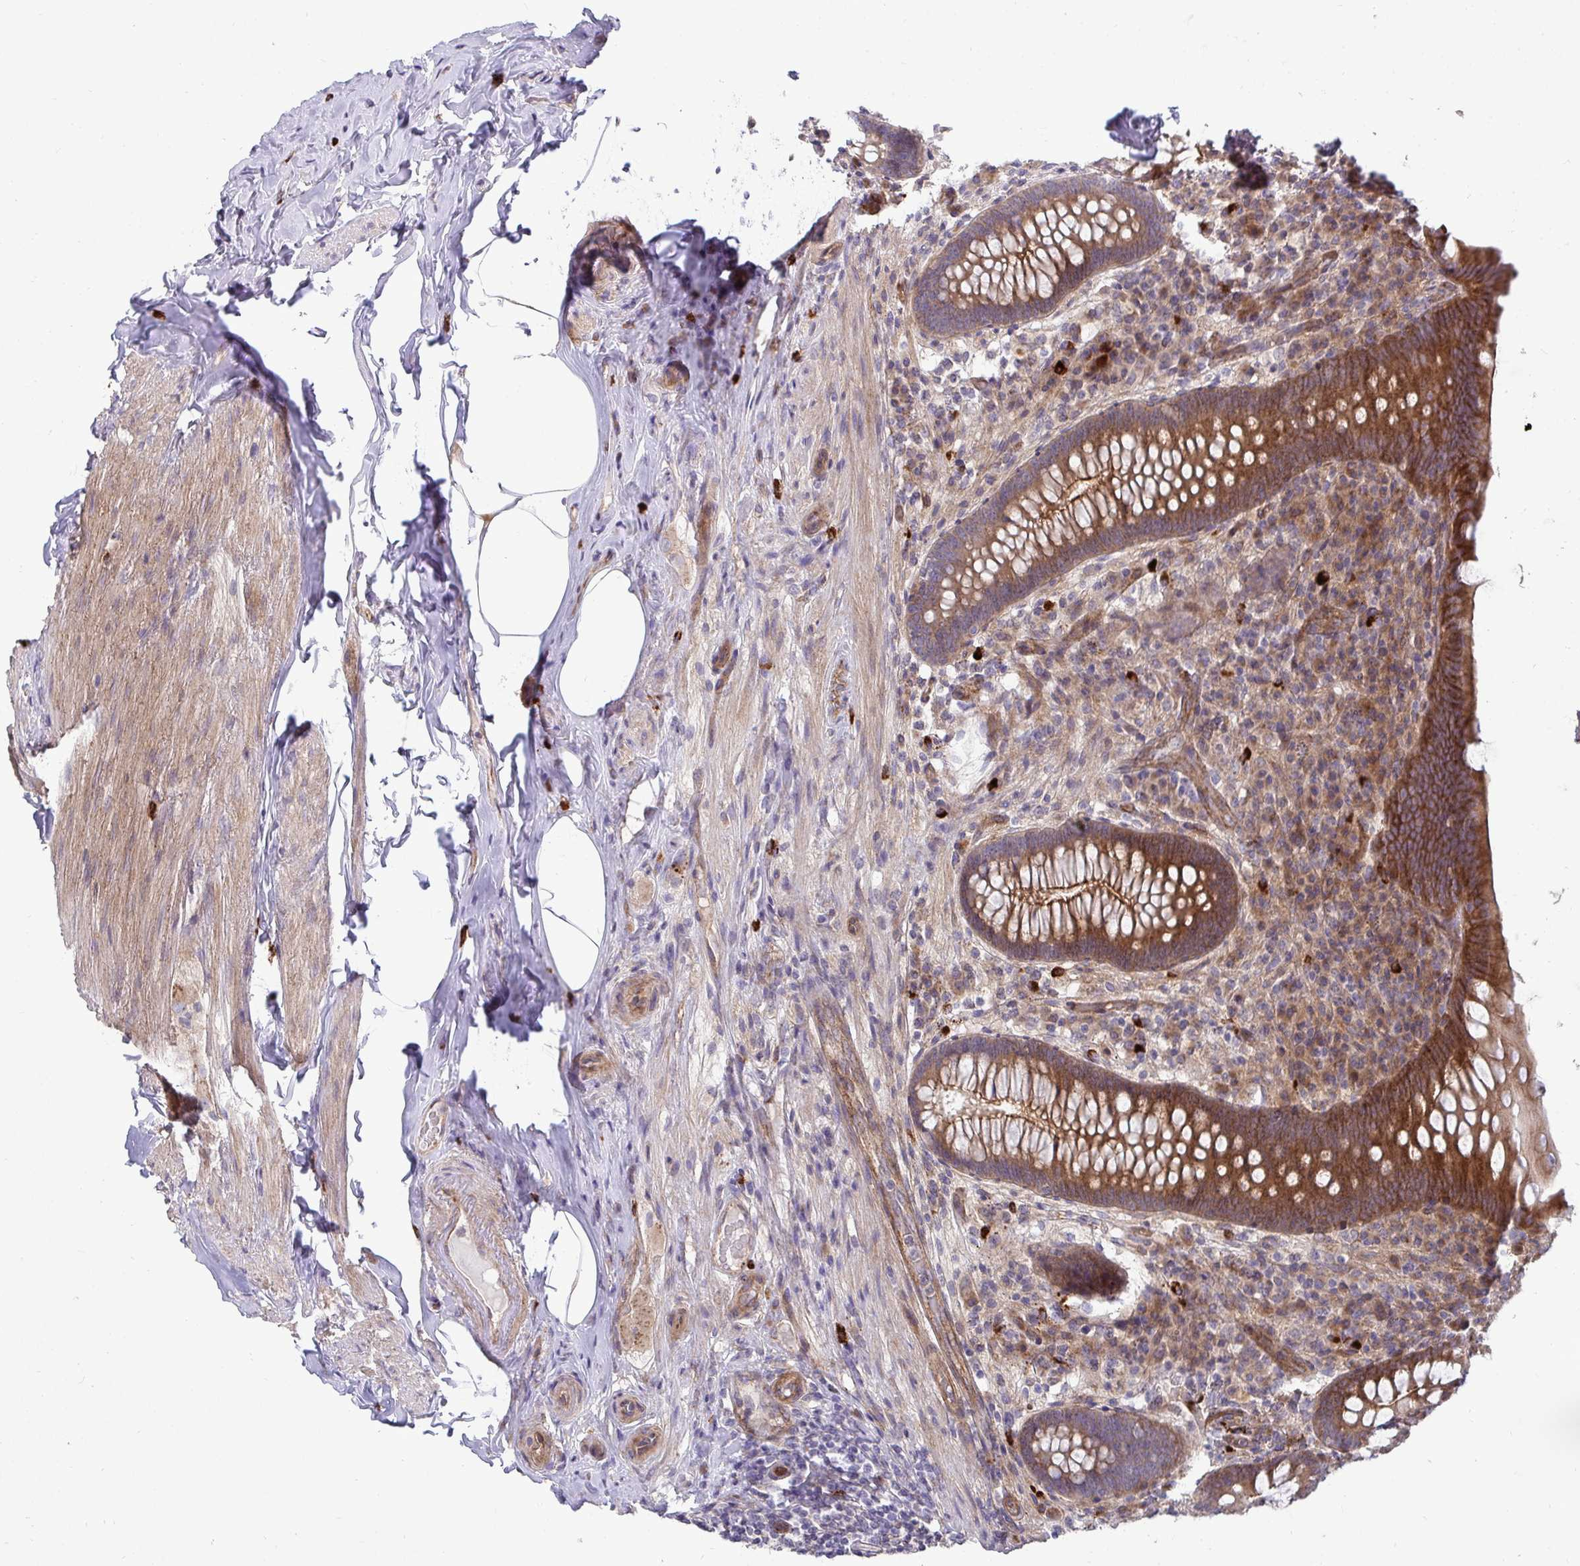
{"staining": {"intensity": "strong", "quantity": "25%-75%", "location": "cytoplasmic/membranous"}, "tissue": "appendix", "cell_type": "Glandular cells", "image_type": "normal", "snomed": [{"axis": "morphology", "description": "Normal tissue, NOS"}, {"axis": "topography", "description": "Appendix"}], "caption": "IHC of benign human appendix reveals high levels of strong cytoplasmic/membranous expression in about 25%-75% of glandular cells. The protein of interest is shown in brown color, while the nuclei are stained blue.", "gene": "SH2D1B", "patient": {"sex": "male", "age": 71}}